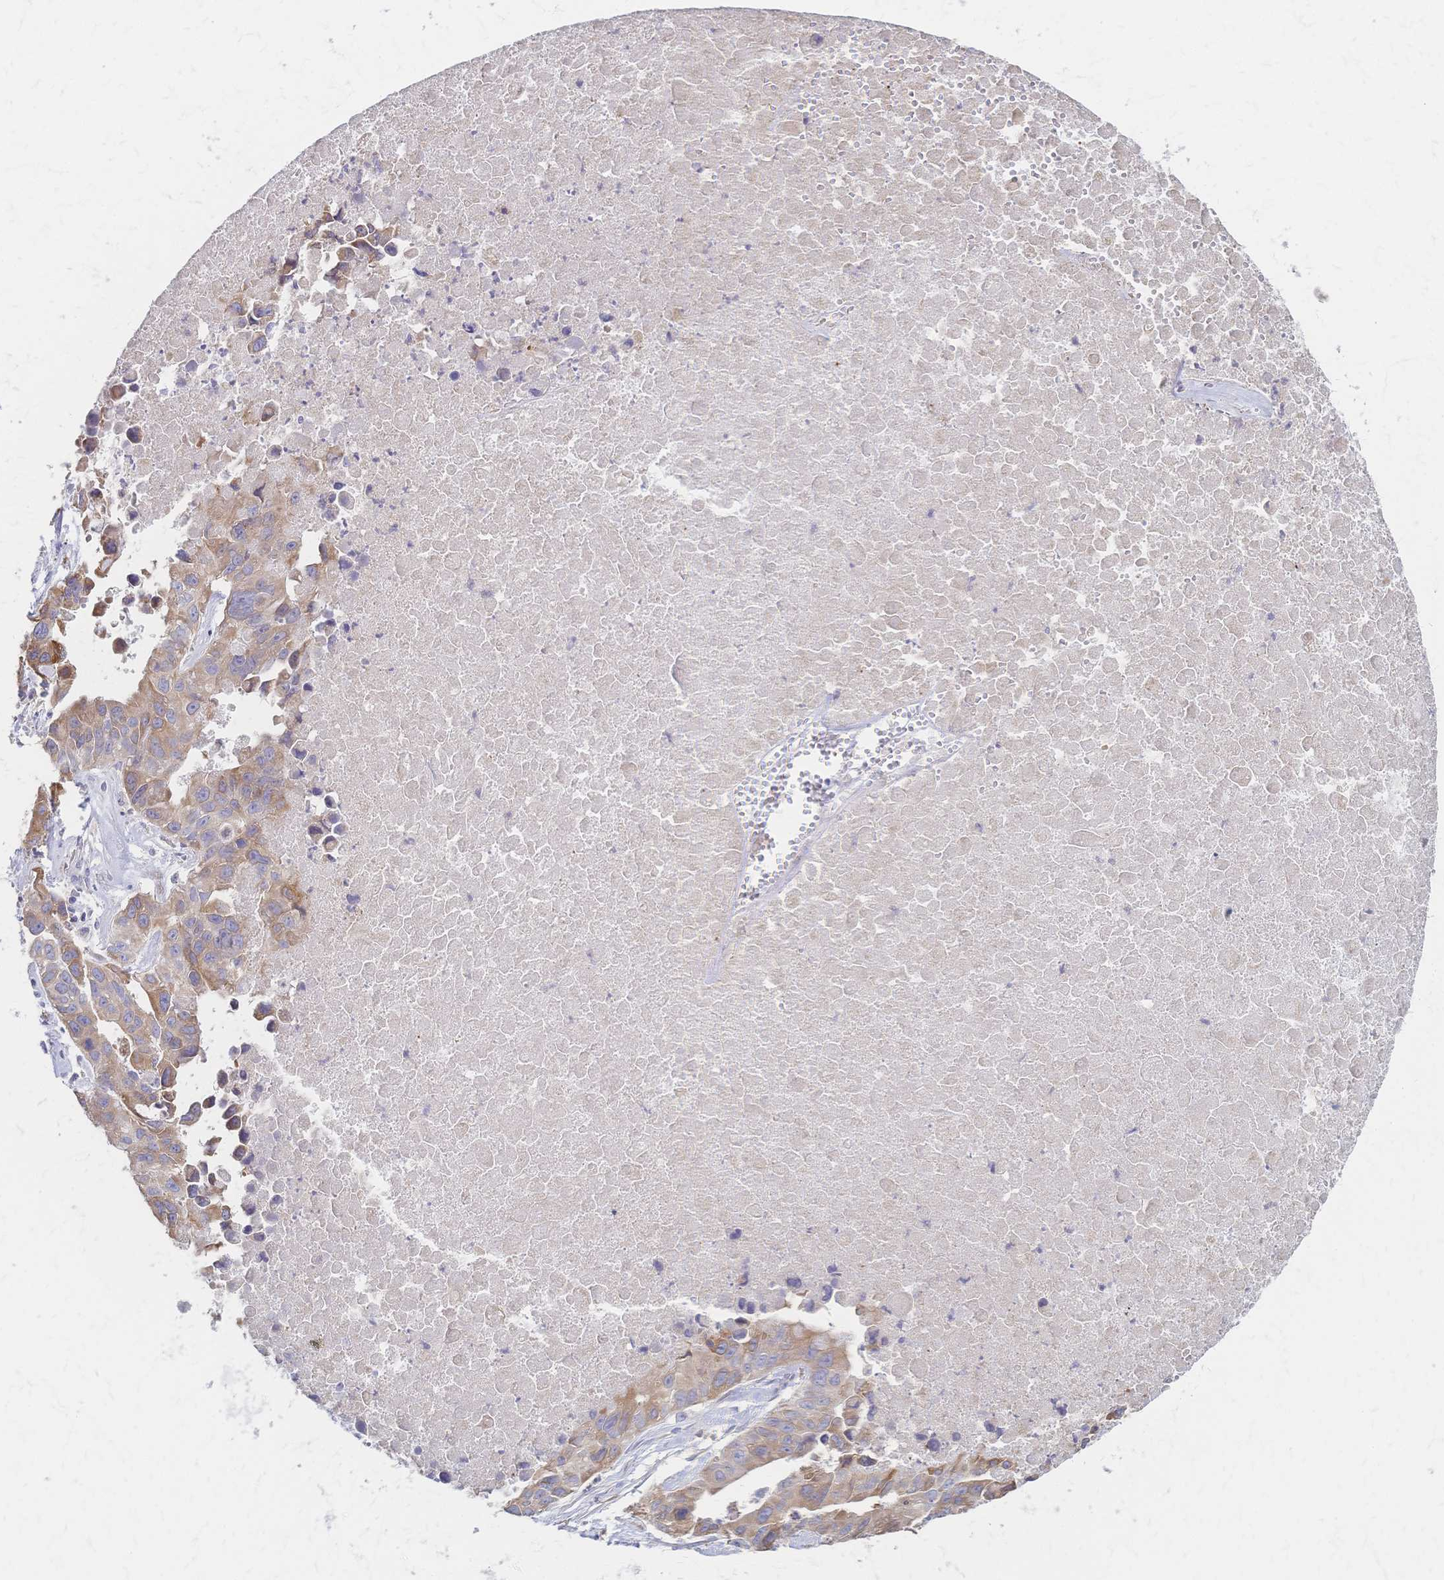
{"staining": {"intensity": "moderate", "quantity": "25%-75%", "location": "cytoplasmic/membranous"}, "tissue": "lung cancer", "cell_type": "Tumor cells", "image_type": "cancer", "snomed": [{"axis": "morphology", "description": "Adenocarcinoma, NOS"}, {"axis": "topography", "description": "Lymph node"}, {"axis": "topography", "description": "Lung"}], "caption": "A photomicrograph of human lung cancer stained for a protein demonstrates moderate cytoplasmic/membranous brown staining in tumor cells. (Brightfield microscopy of DAB IHC at high magnification).", "gene": "CYB5A", "patient": {"sex": "male", "age": 64}}